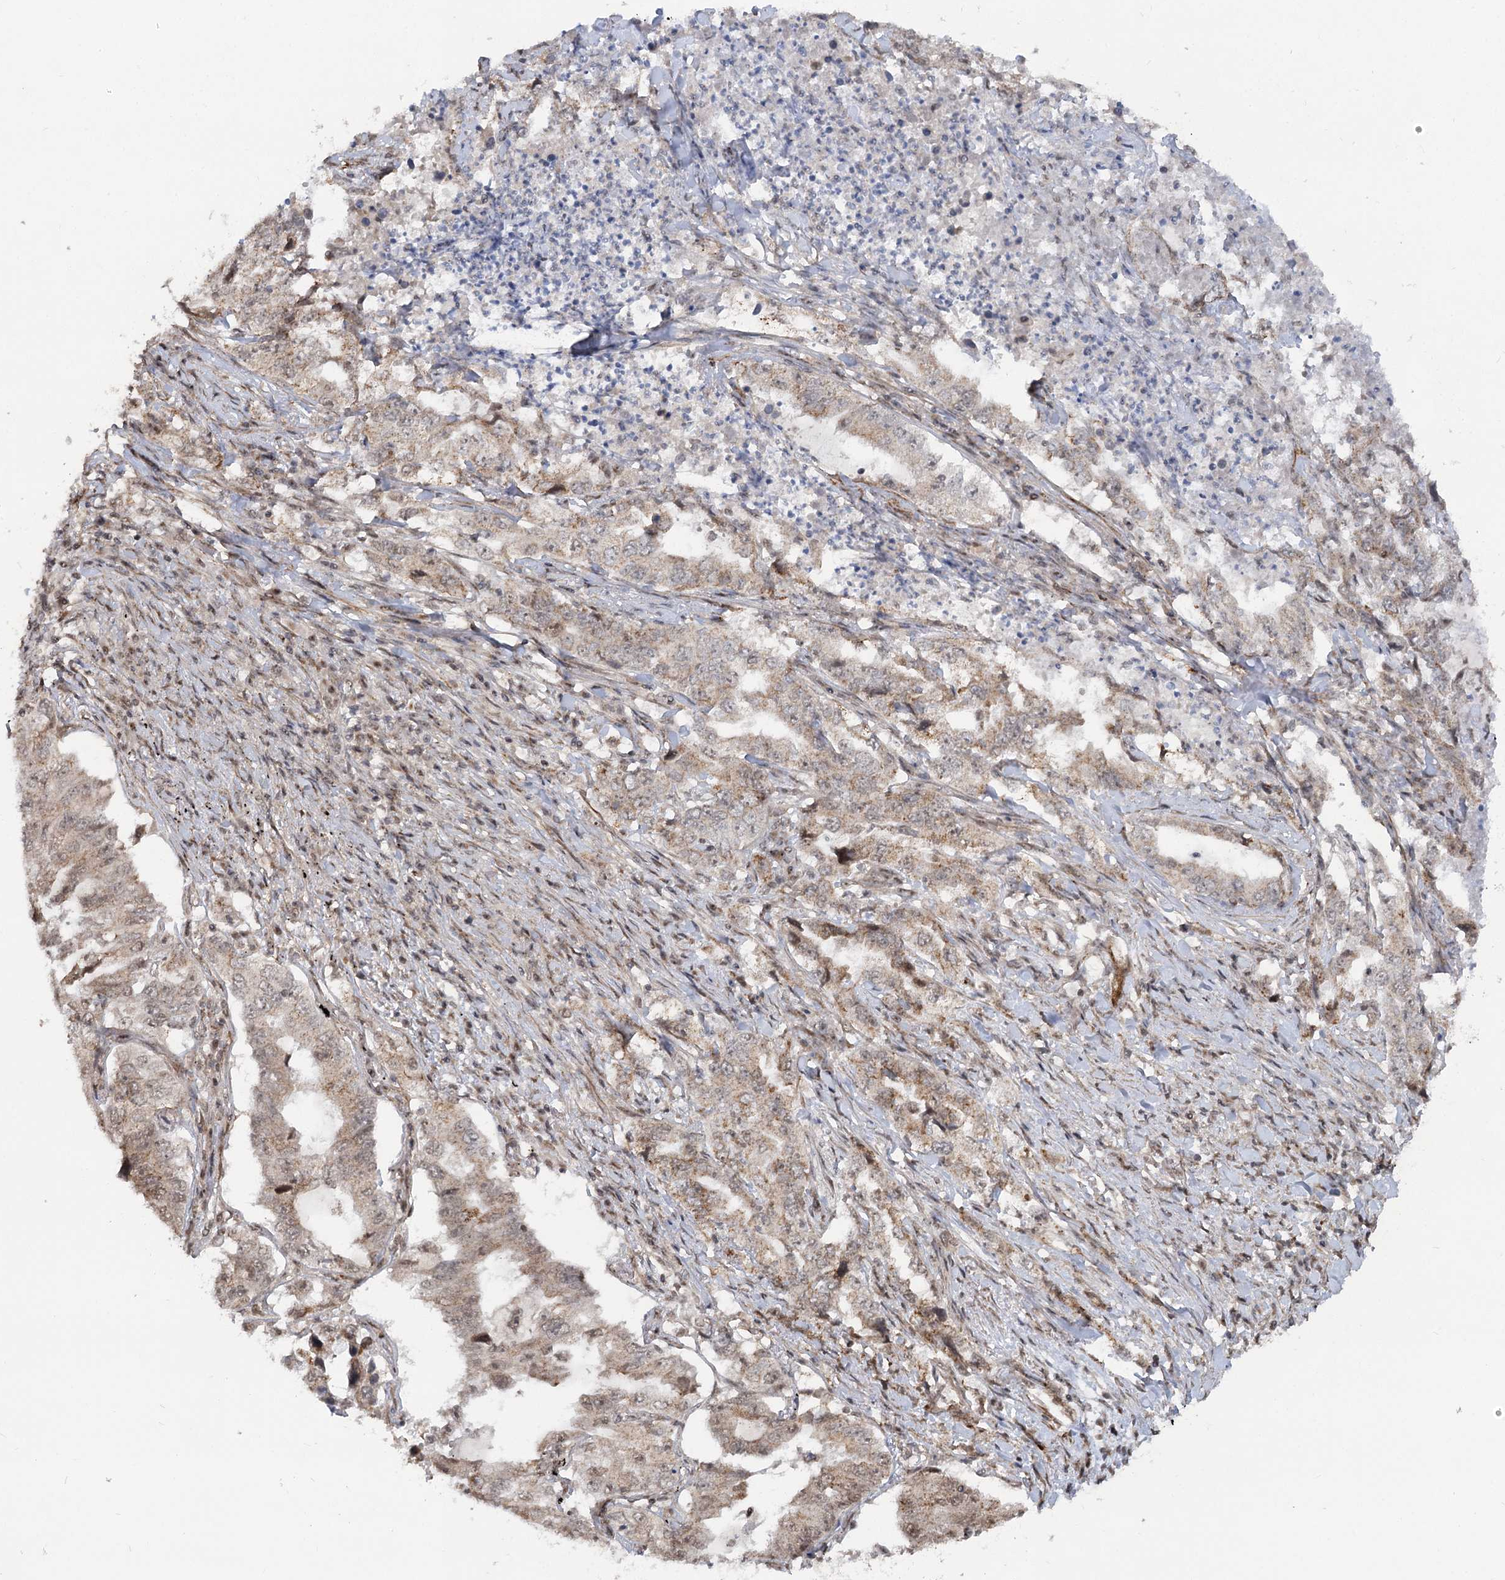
{"staining": {"intensity": "weak", "quantity": ">75%", "location": "cytoplasmic/membranous,nuclear"}, "tissue": "lung cancer", "cell_type": "Tumor cells", "image_type": "cancer", "snomed": [{"axis": "morphology", "description": "Adenocarcinoma, NOS"}, {"axis": "topography", "description": "Lung"}], "caption": "IHC image of neoplastic tissue: human lung adenocarcinoma stained using immunohistochemistry (IHC) displays low levels of weak protein expression localized specifically in the cytoplasmic/membranous and nuclear of tumor cells, appearing as a cytoplasmic/membranous and nuclear brown color.", "gene": "GNL3L", "patient": {"sex": "female", "age": 51}}